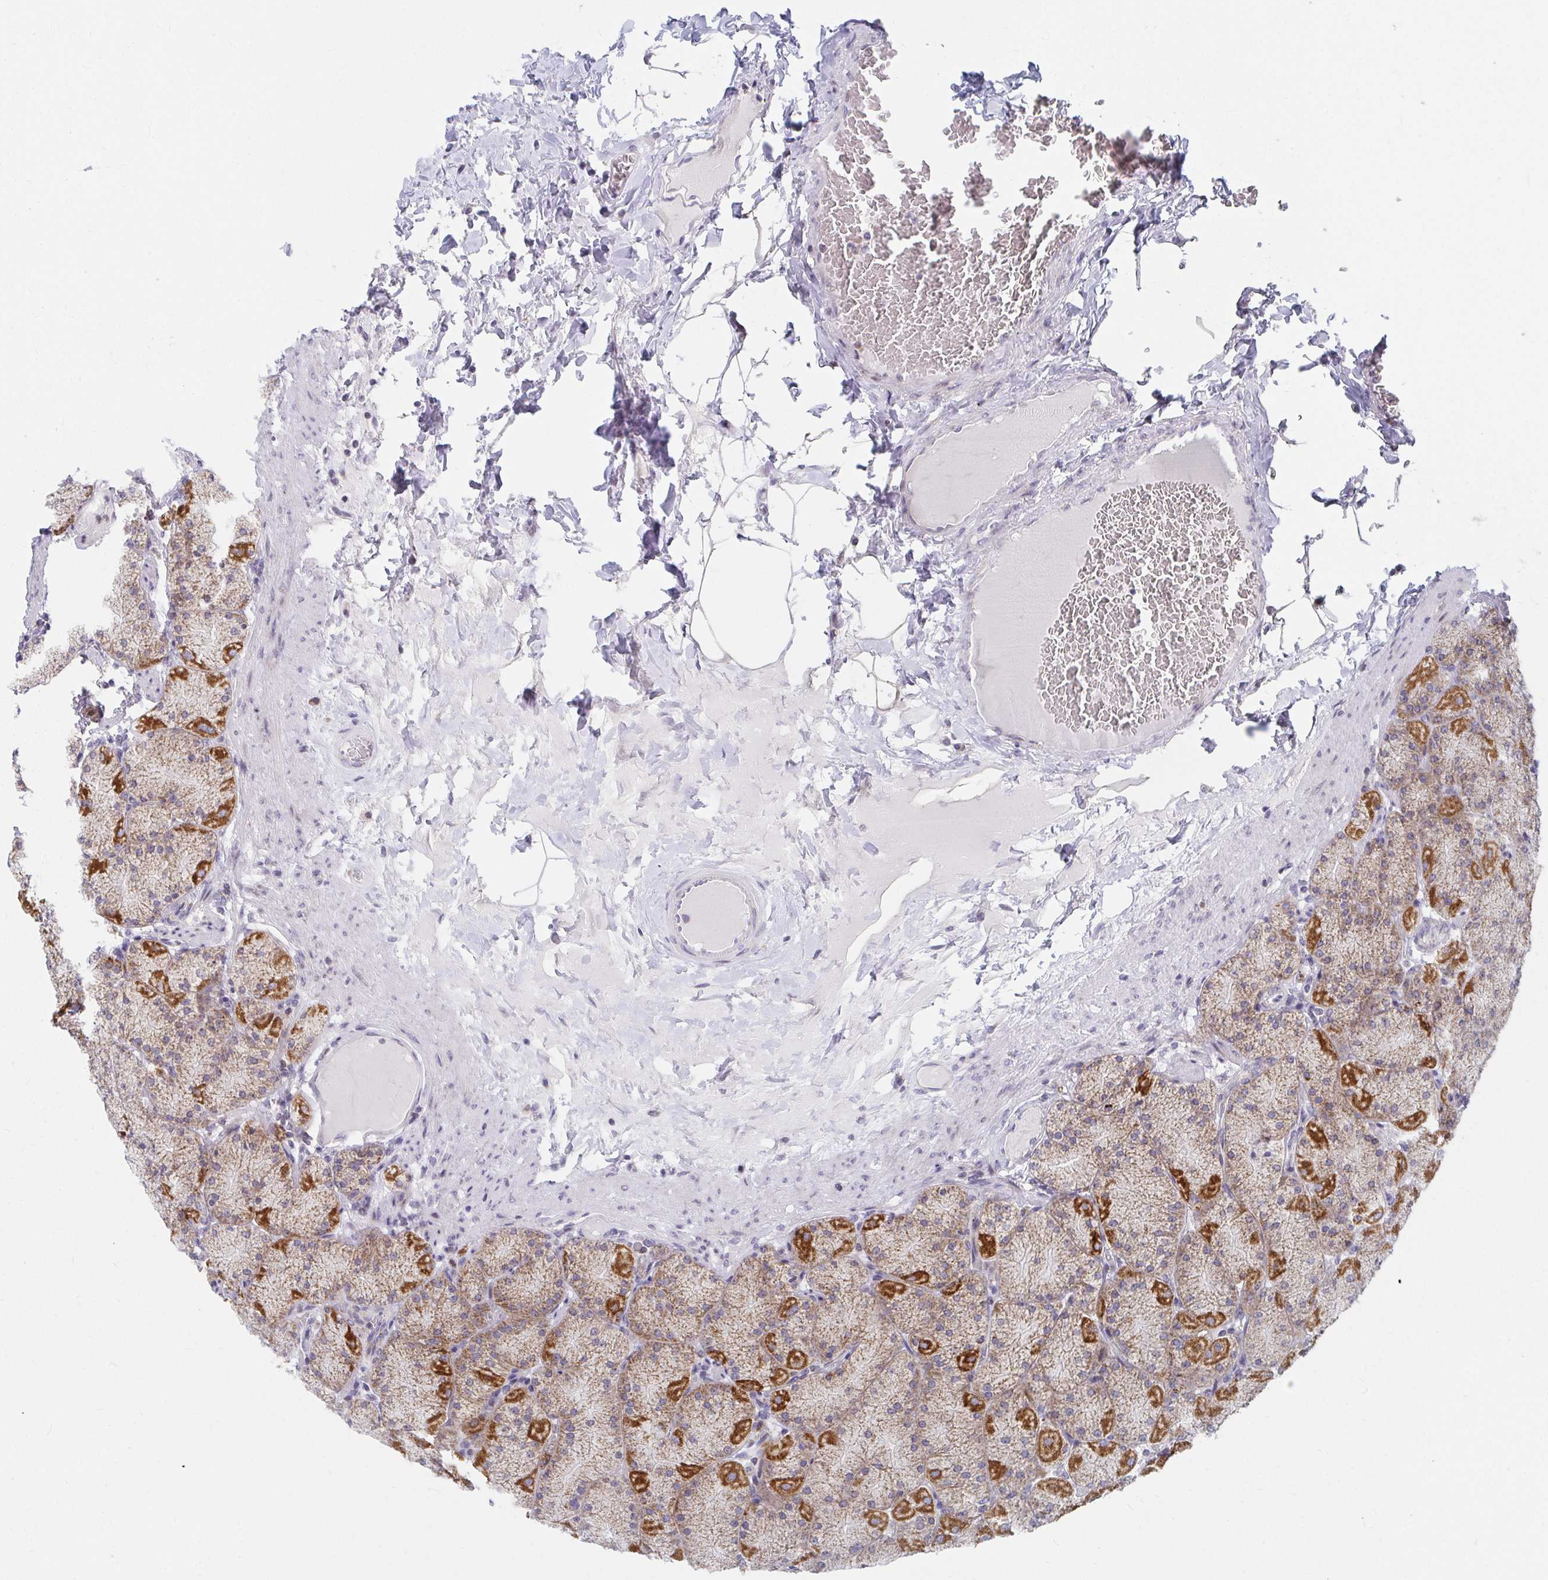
{"staining": {"intensity": "strong", "quantity": "<25%", "location": "cytoplasmic/membranous"}, "tissue": "stomach", "cell_type": "Glandular cells", "image_type": "normal", "snomed": [{"axis": "morphology", "description": "Normal tissue, NOS"}, {"axis": "topography", "description": "Stomach, upper"}], "caption": "Unremarkable stomach displays strong cytoplasmic/membranous staining in about <25% of glandular cells The protein of interest is shown in brown color, while the nuclei are stained blue..", "gene": "EXOC5", "patient": {"sex": "female", "age": 56}}